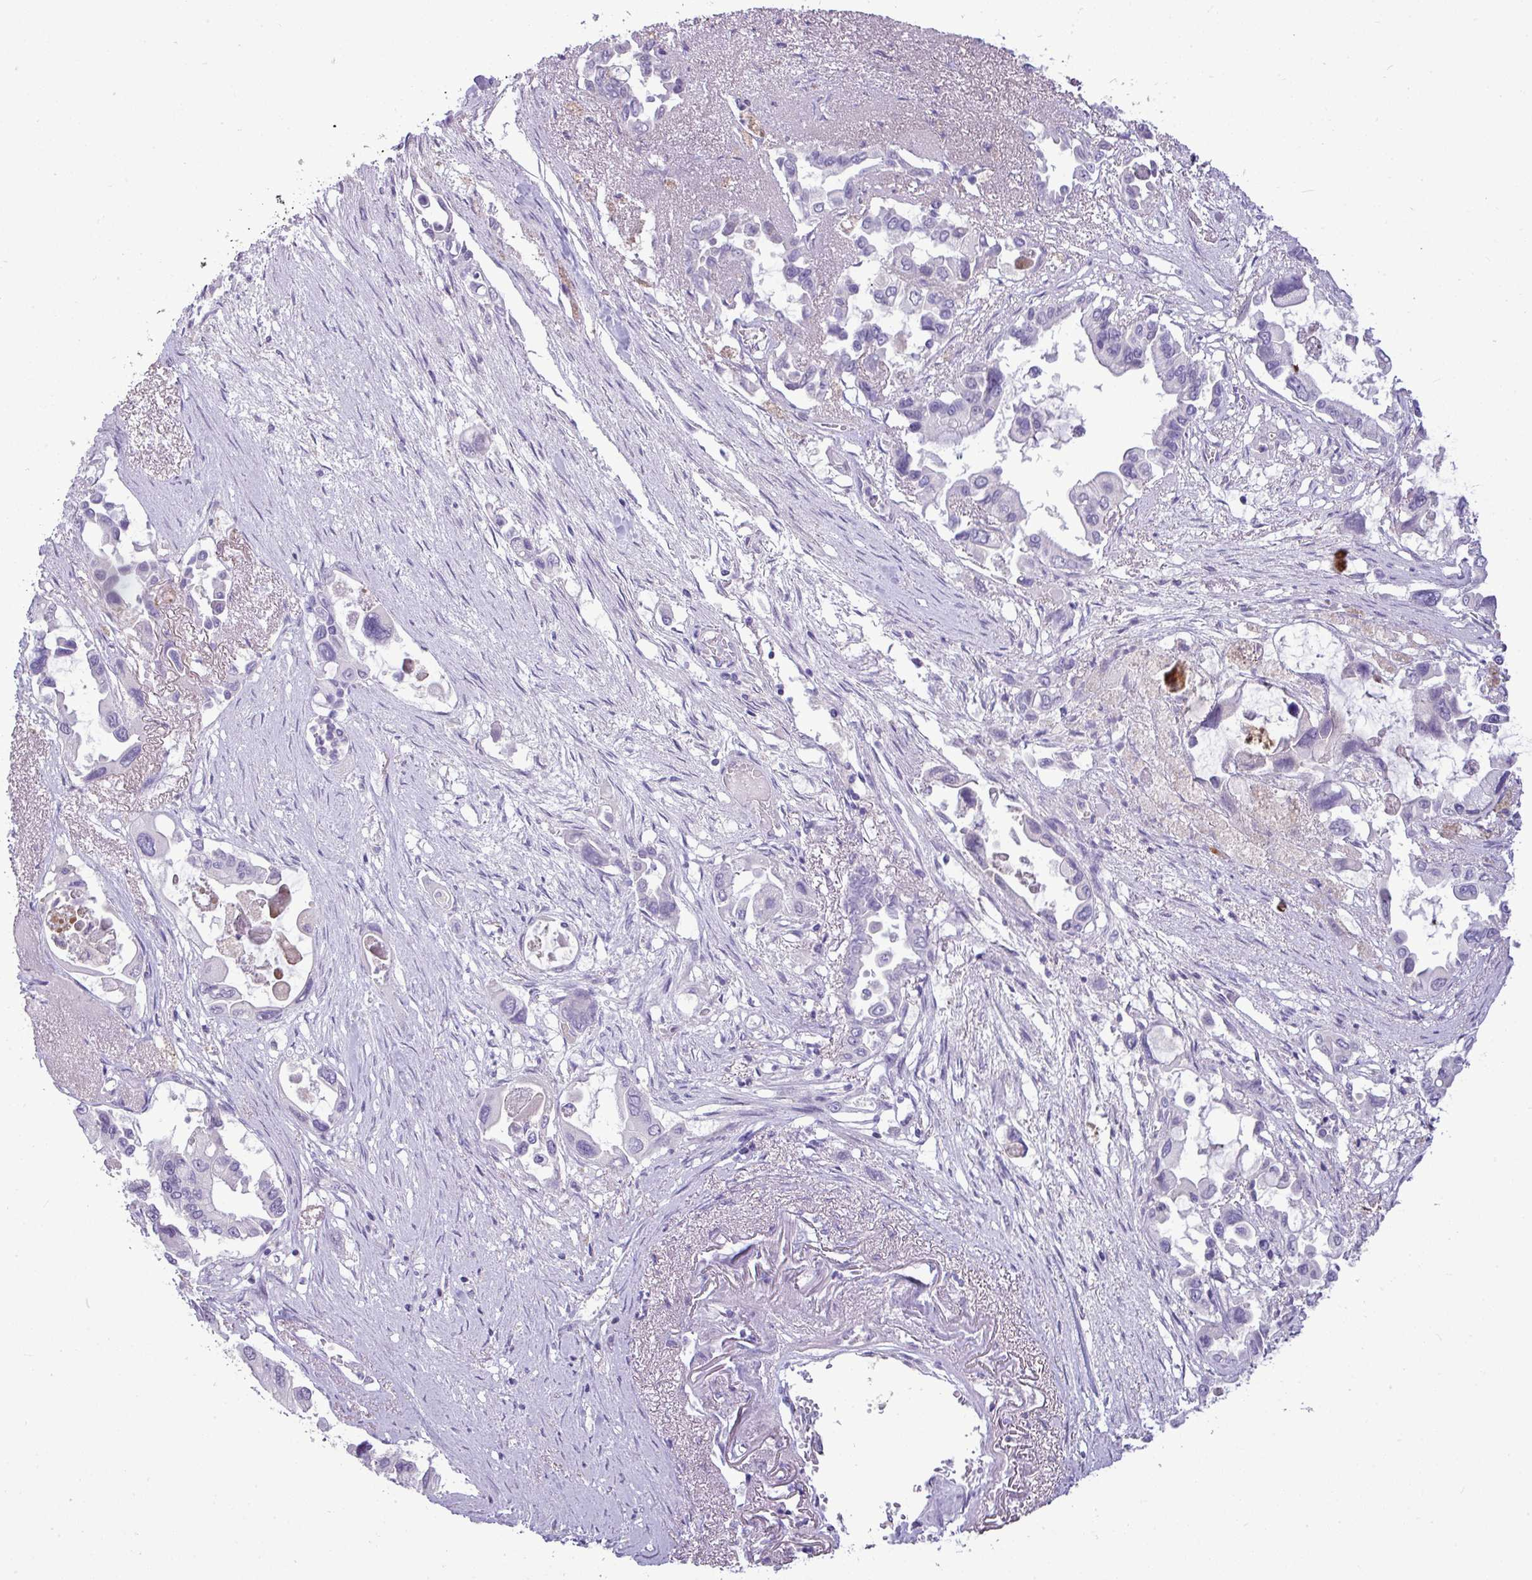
{"staining": {"intensity": "negative", "quantity": "none", "location": "none"}, "tissue": "pancreatic cancer", "cell_type": "Tumor cells", "image_type": "cancer", "snomed": [{"axis": "morphology", "description": "Adenocarcinoma, NOS"}, {"axis": "topography", "description": "Pancreas"}], "caption": "Tumor cells show no significant protein positivity in pancreatic cancer. (DAB IHC with hematoxylin counter stain).", "gene": "APOM", "patient": {"sex": "male", "age": 92}}